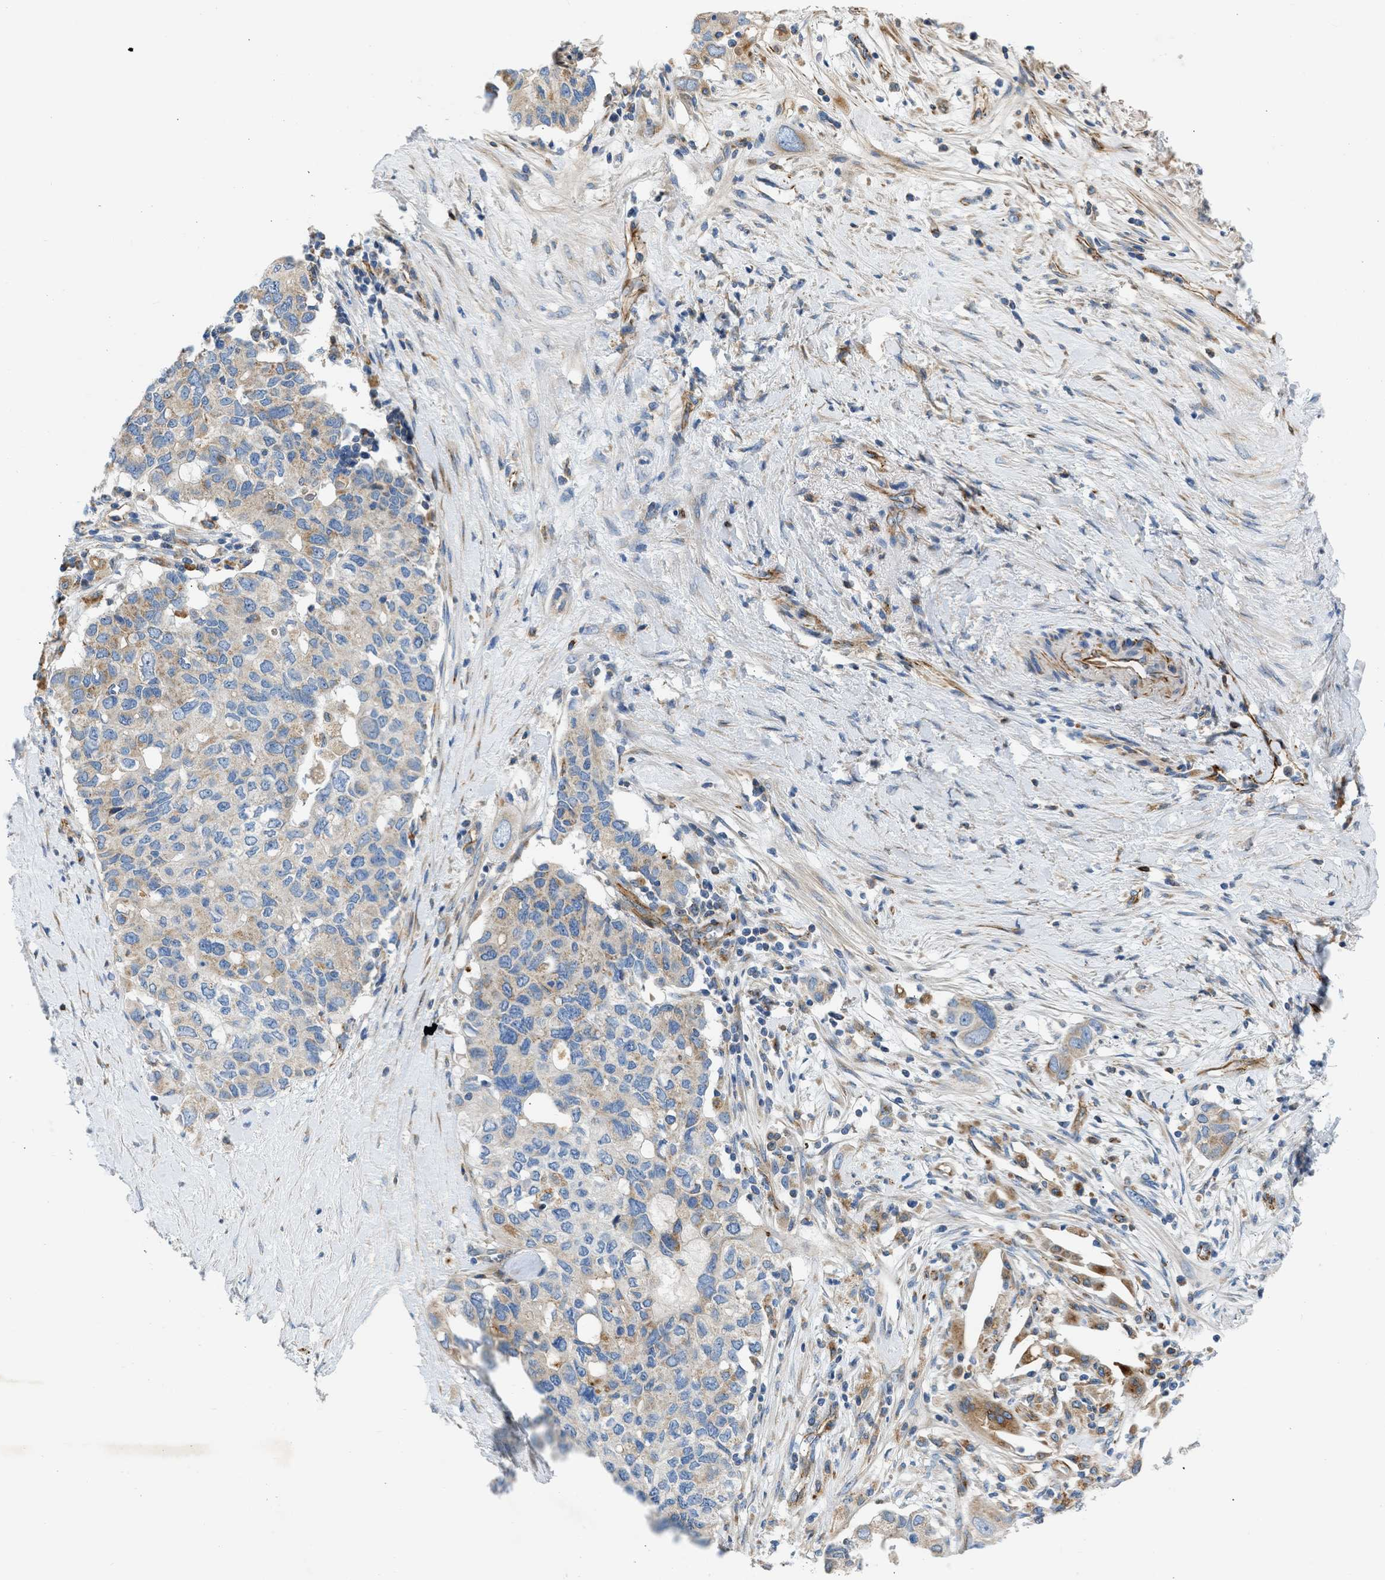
{"staining": {"intensity": "moderate", "quantity": "25%-75%", "location": "cytoplasmic/membranous"}, "tissue": "pancreatic cancer", "cell_type": "Tumor cells", "image_type": "cancer", "snomed": [{"axis": "morphology", "description": "Adenocarcinoma, NOS"}, {"axis": "topography", "description": "Pancreas"}], "caption": "A brown stain labels moderate cytoplasmic/membranous positivity of a protein in human pancreatic cancer tumor cells. The protein is stained brown, and the nuclei are stained in blue (DAB IHC with brightfield microscopy, high magnification).", "gene": "ULK4", "patient": {"sex": "female", "age": 56}}